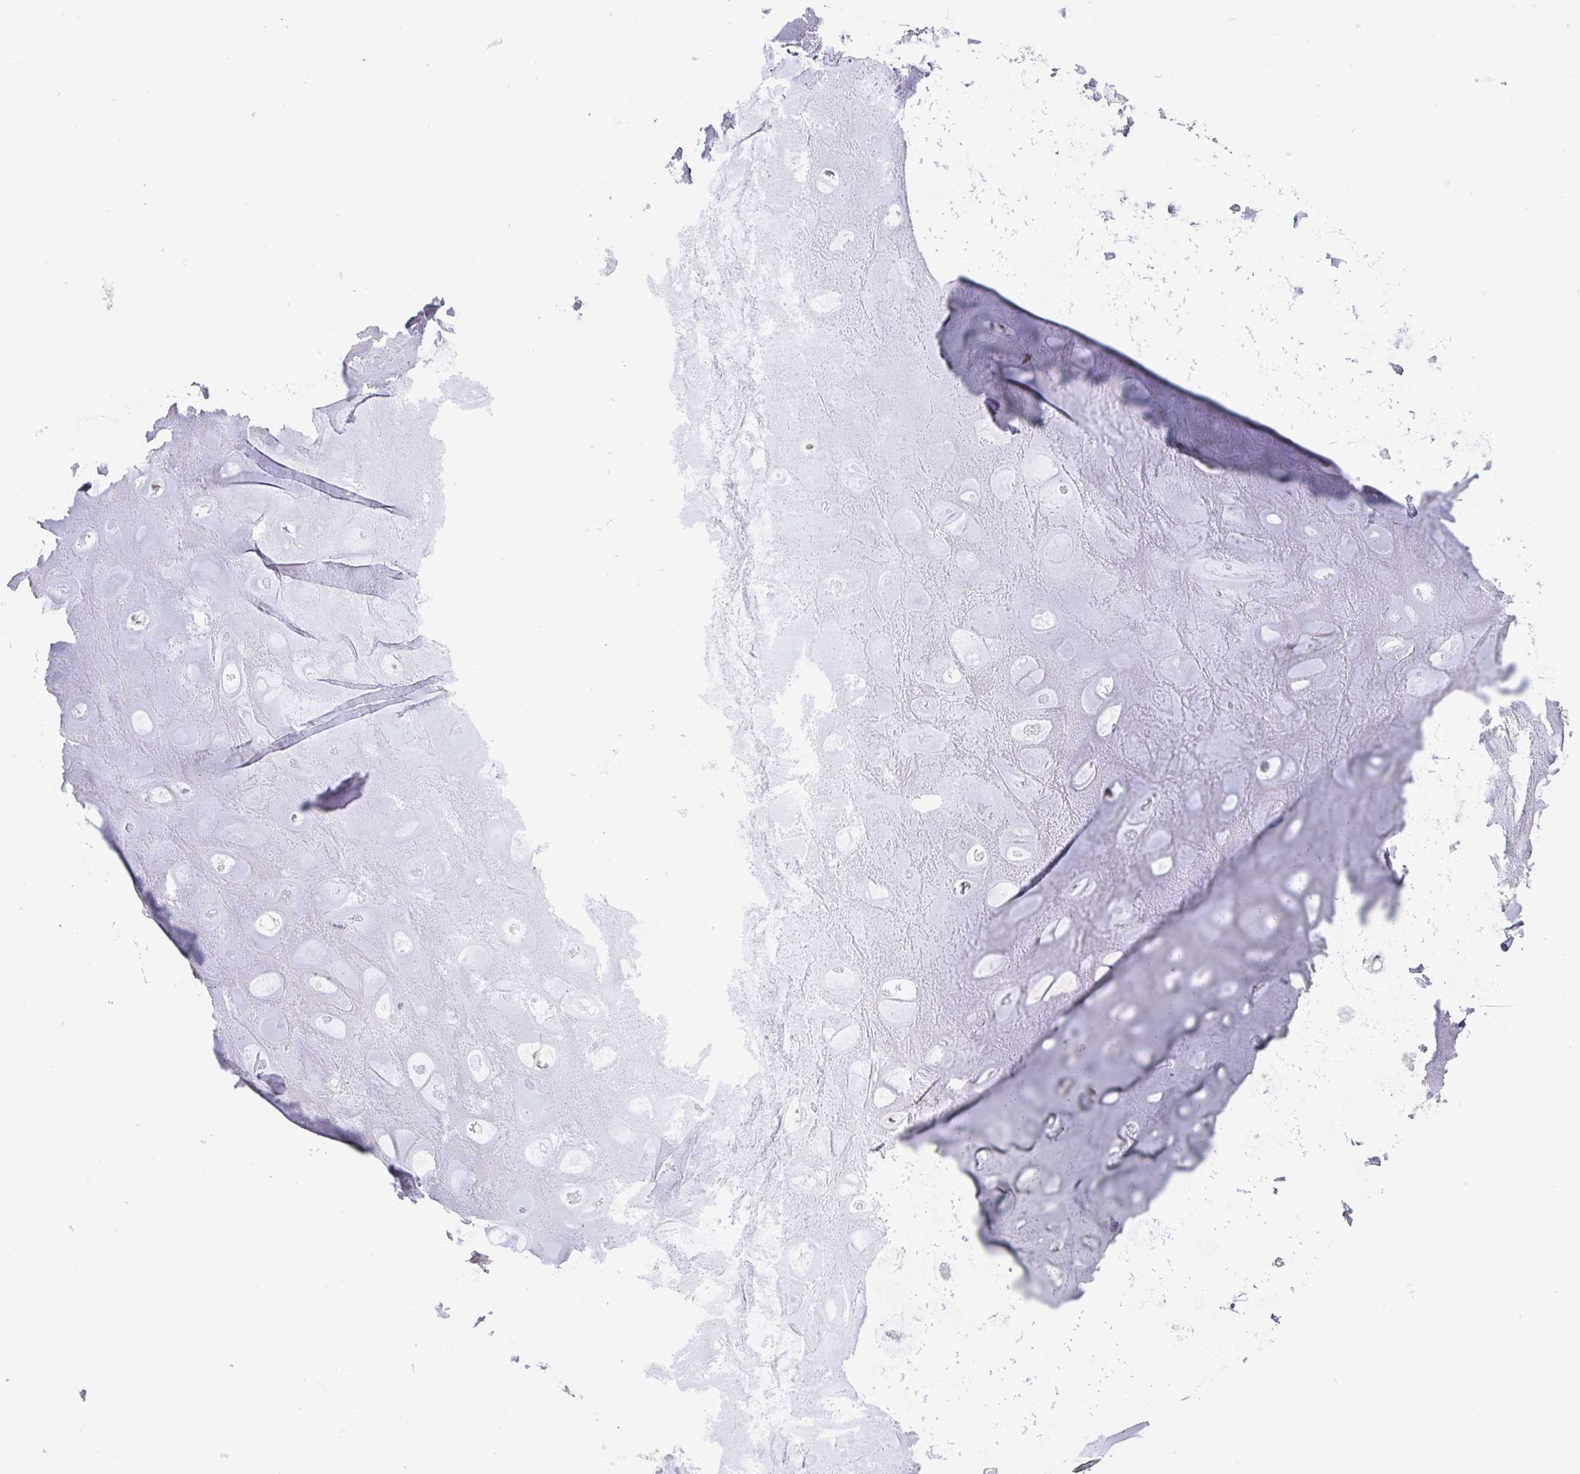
{"staining": {"intensity": "weak", "quantity": "25%-75%", "location": "nuclear"}, "tissue": "soft tissue", "cell_type": "Chondrocytes", "image_type": "normal", "snomed": [{"axis": "morphology", "description": "Normal tissue, NOS"}, {"axis": "topography", "description": "Cartilage tissue"}], "caption": "Soft tissue stained for a protein demonstrates weak nuclear positivity in chondrocytes. (Brightfield microscopy of DAB IHC at high magnification).", "gene": "CTCF", "patient": {"sex": "male", "age": 57}}